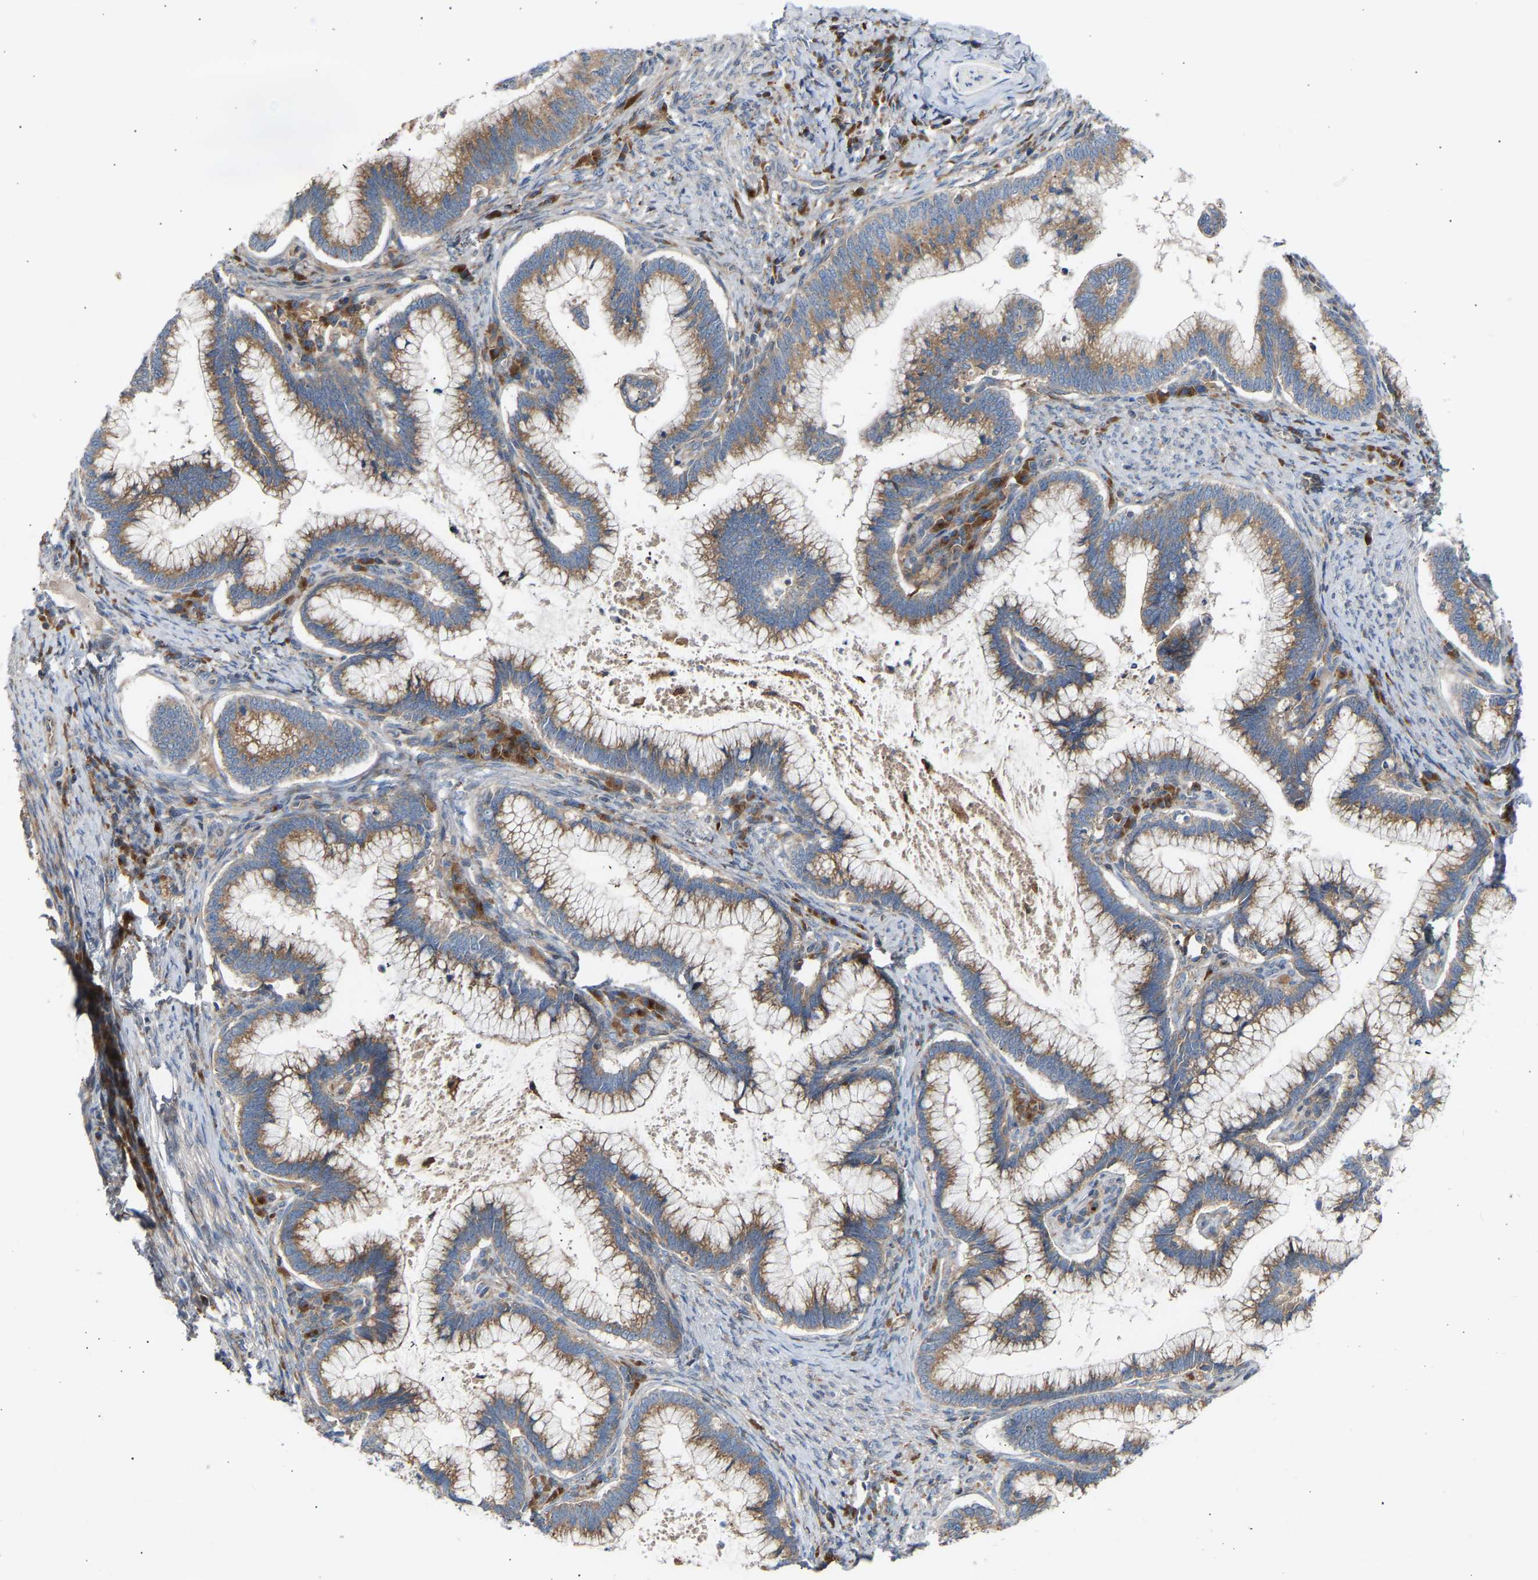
{"staining": {"intensity": "moderate", "quantity": ">75%", "location": "cytoplasmic/membranous"}, "tissue": "cervical cancer", "cell_type": "Tumor cells", "image_type": "cancer", "snomed": [{"axis": "morphology", "description": "Adenocarcinoma, NOS"}, {"axis": "topography", "description": "Cervix"}], "caption": "IHC image of human adenocarcinoma (cervical) stained for a protein (brown), which shows medium levels of moderate cytoplasmic/membranous positivity in about >75% of tumor cells.", "gene": "GCN1", "patient": {"sex": "female", "age": 36}}